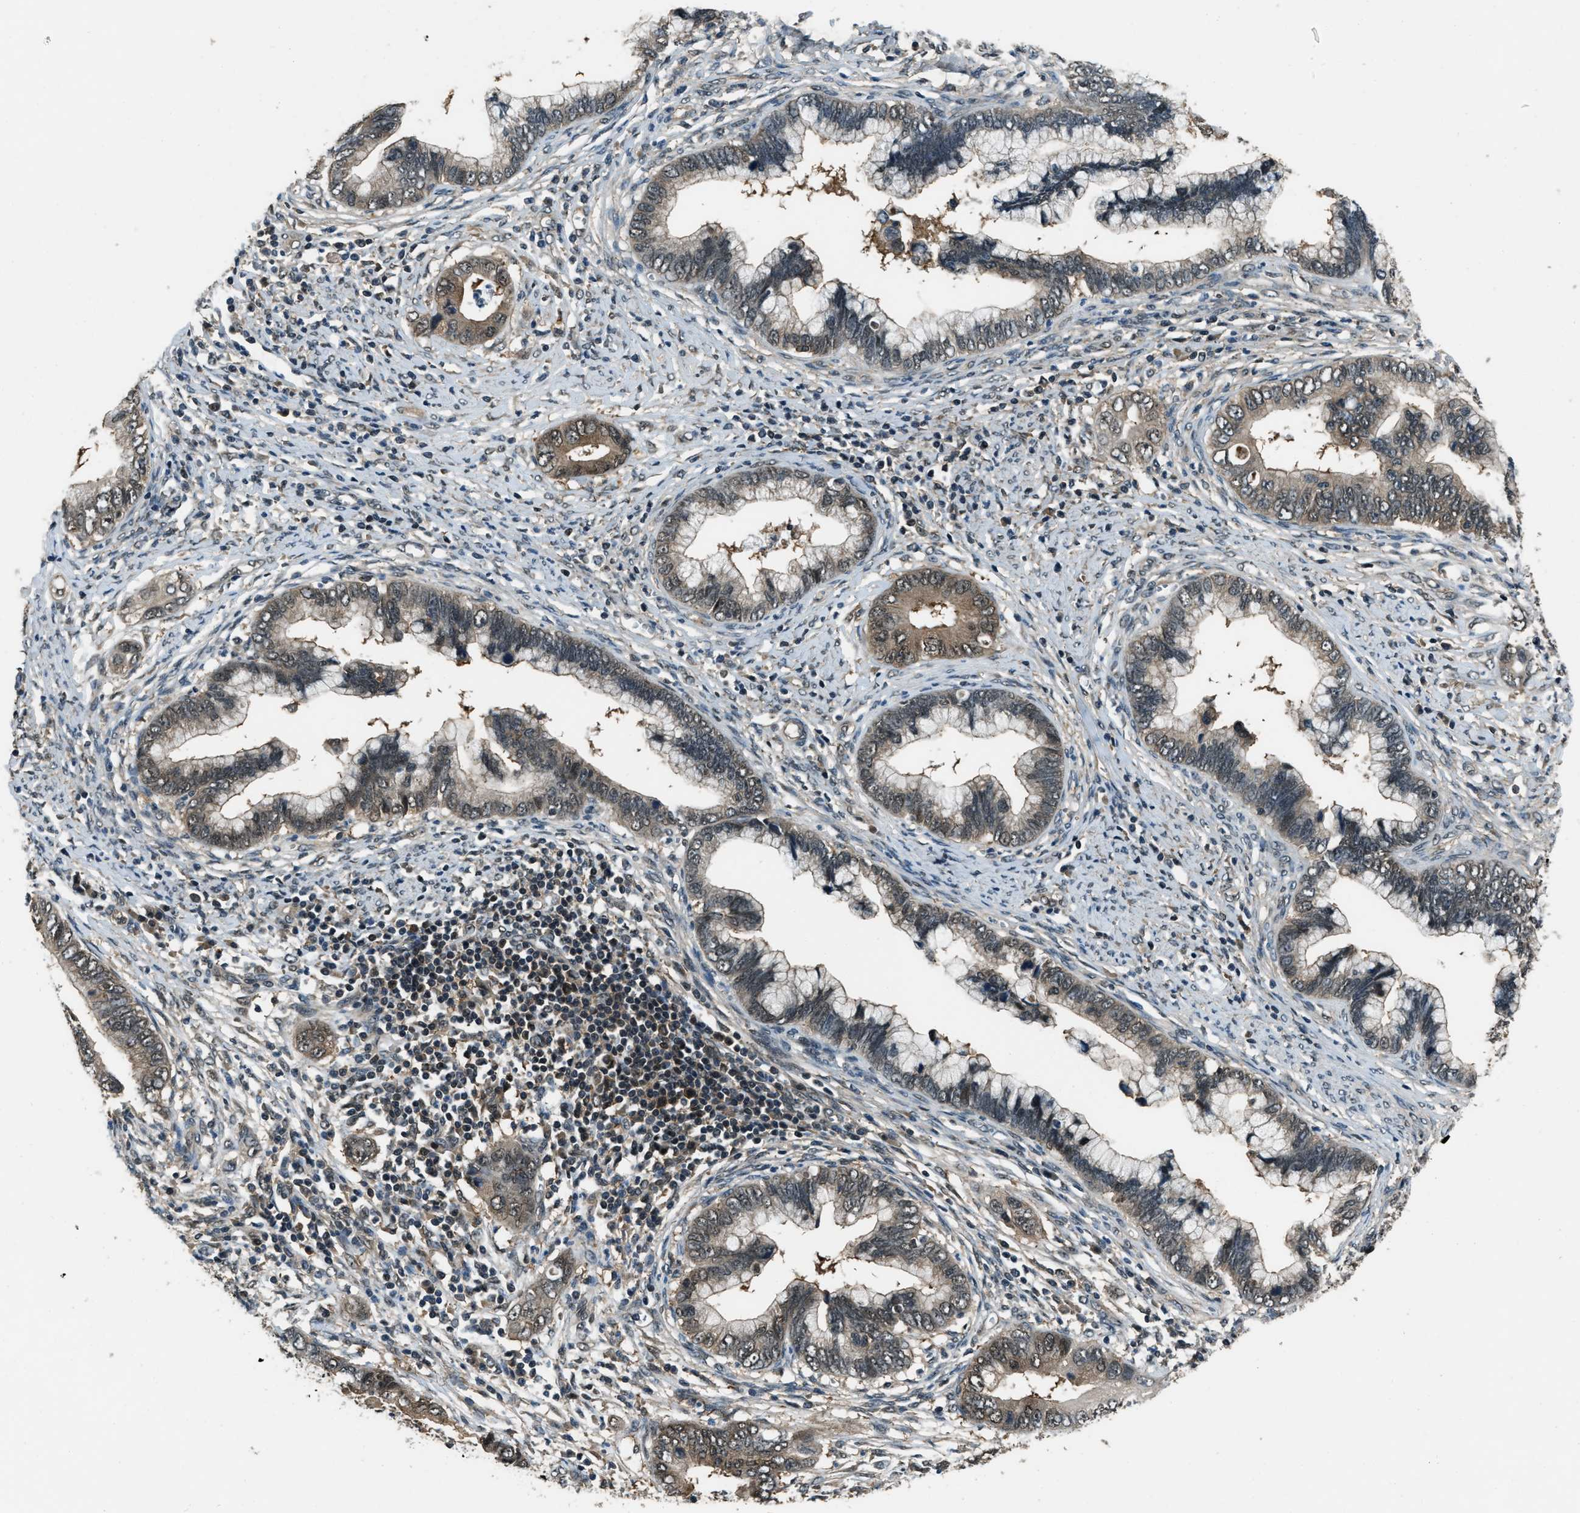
{"staining": {"intensity": "moderate", "quantity": "25%-75%", "location": "cytoplasmic/membranous"}, "tissue": "cervical cancer", "cell_type": "Tumor cells", "image_type": "cancer", "snomed": [{"axis": "morphology", "description": "Adenocarcinoma, NOS"}, {"axis": "topography", "description": "Cervix"}], "caption": "Cervical cancer stained for a protein (brown) demonstrates moderate cytoplasmic/membranous positive positivity in about 25%-75% of tumor cells.", "gene": "NUDCD3", "patient": {"sex": "female", "age": 44}}